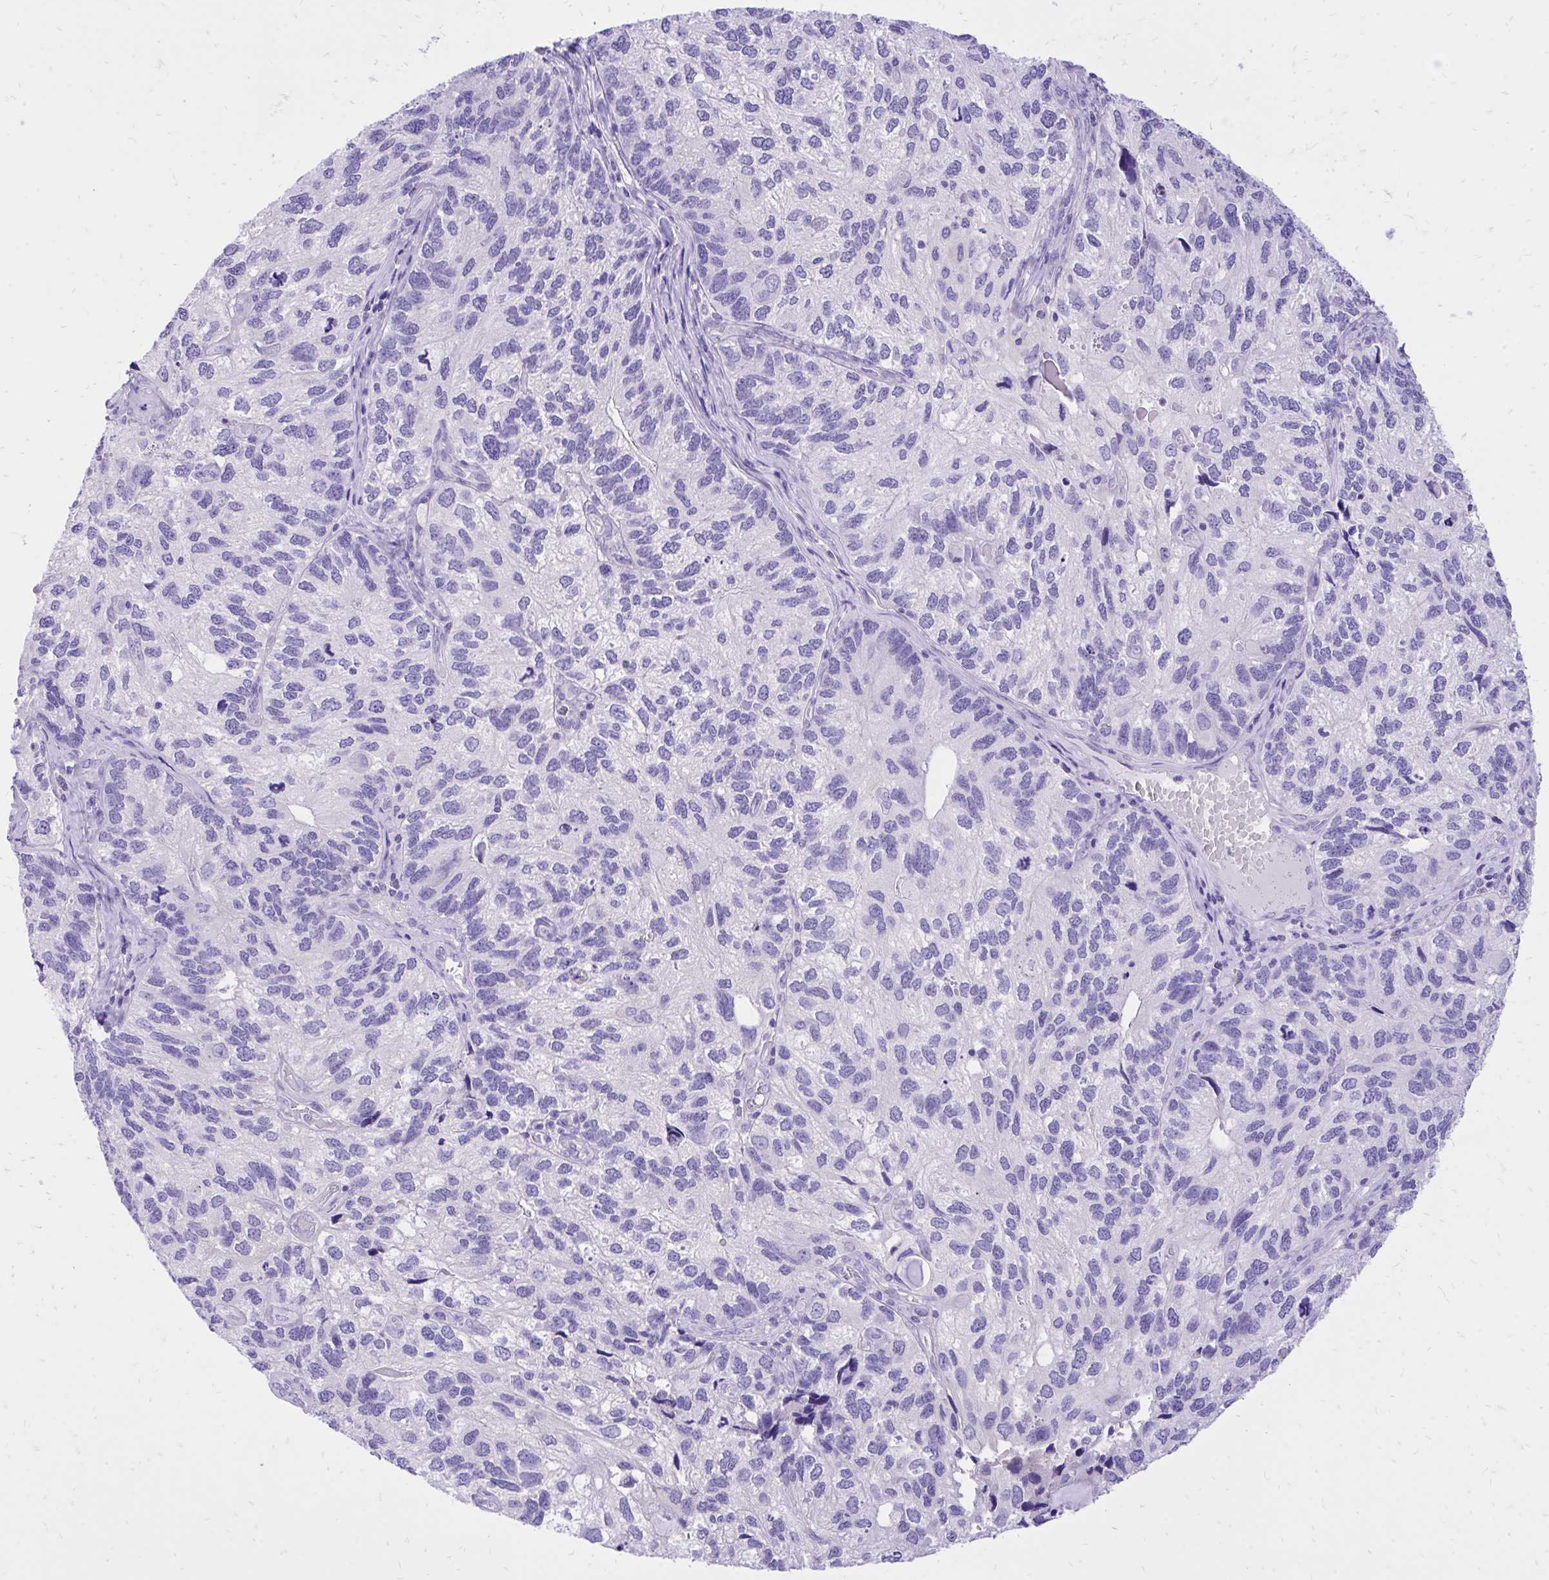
{"staining": {"intensity": "negative", "quantity": "none", "location": "none"}, "tissue": "endometrial cancer", "cell_type": "Tumor cells", "image_type": "cancer", "snomed": [{"axis": "morphology", "description": "Carcinoma, NOS"}, {"axis": "topography", "description": "Uterus"}], "caption": "Immunohistochemistry of endometrial cancer (carcinoma) reveals no positivity in tumor cells.", "gene": "MON1A", "patient": {"sex": "female", "age": 76}}